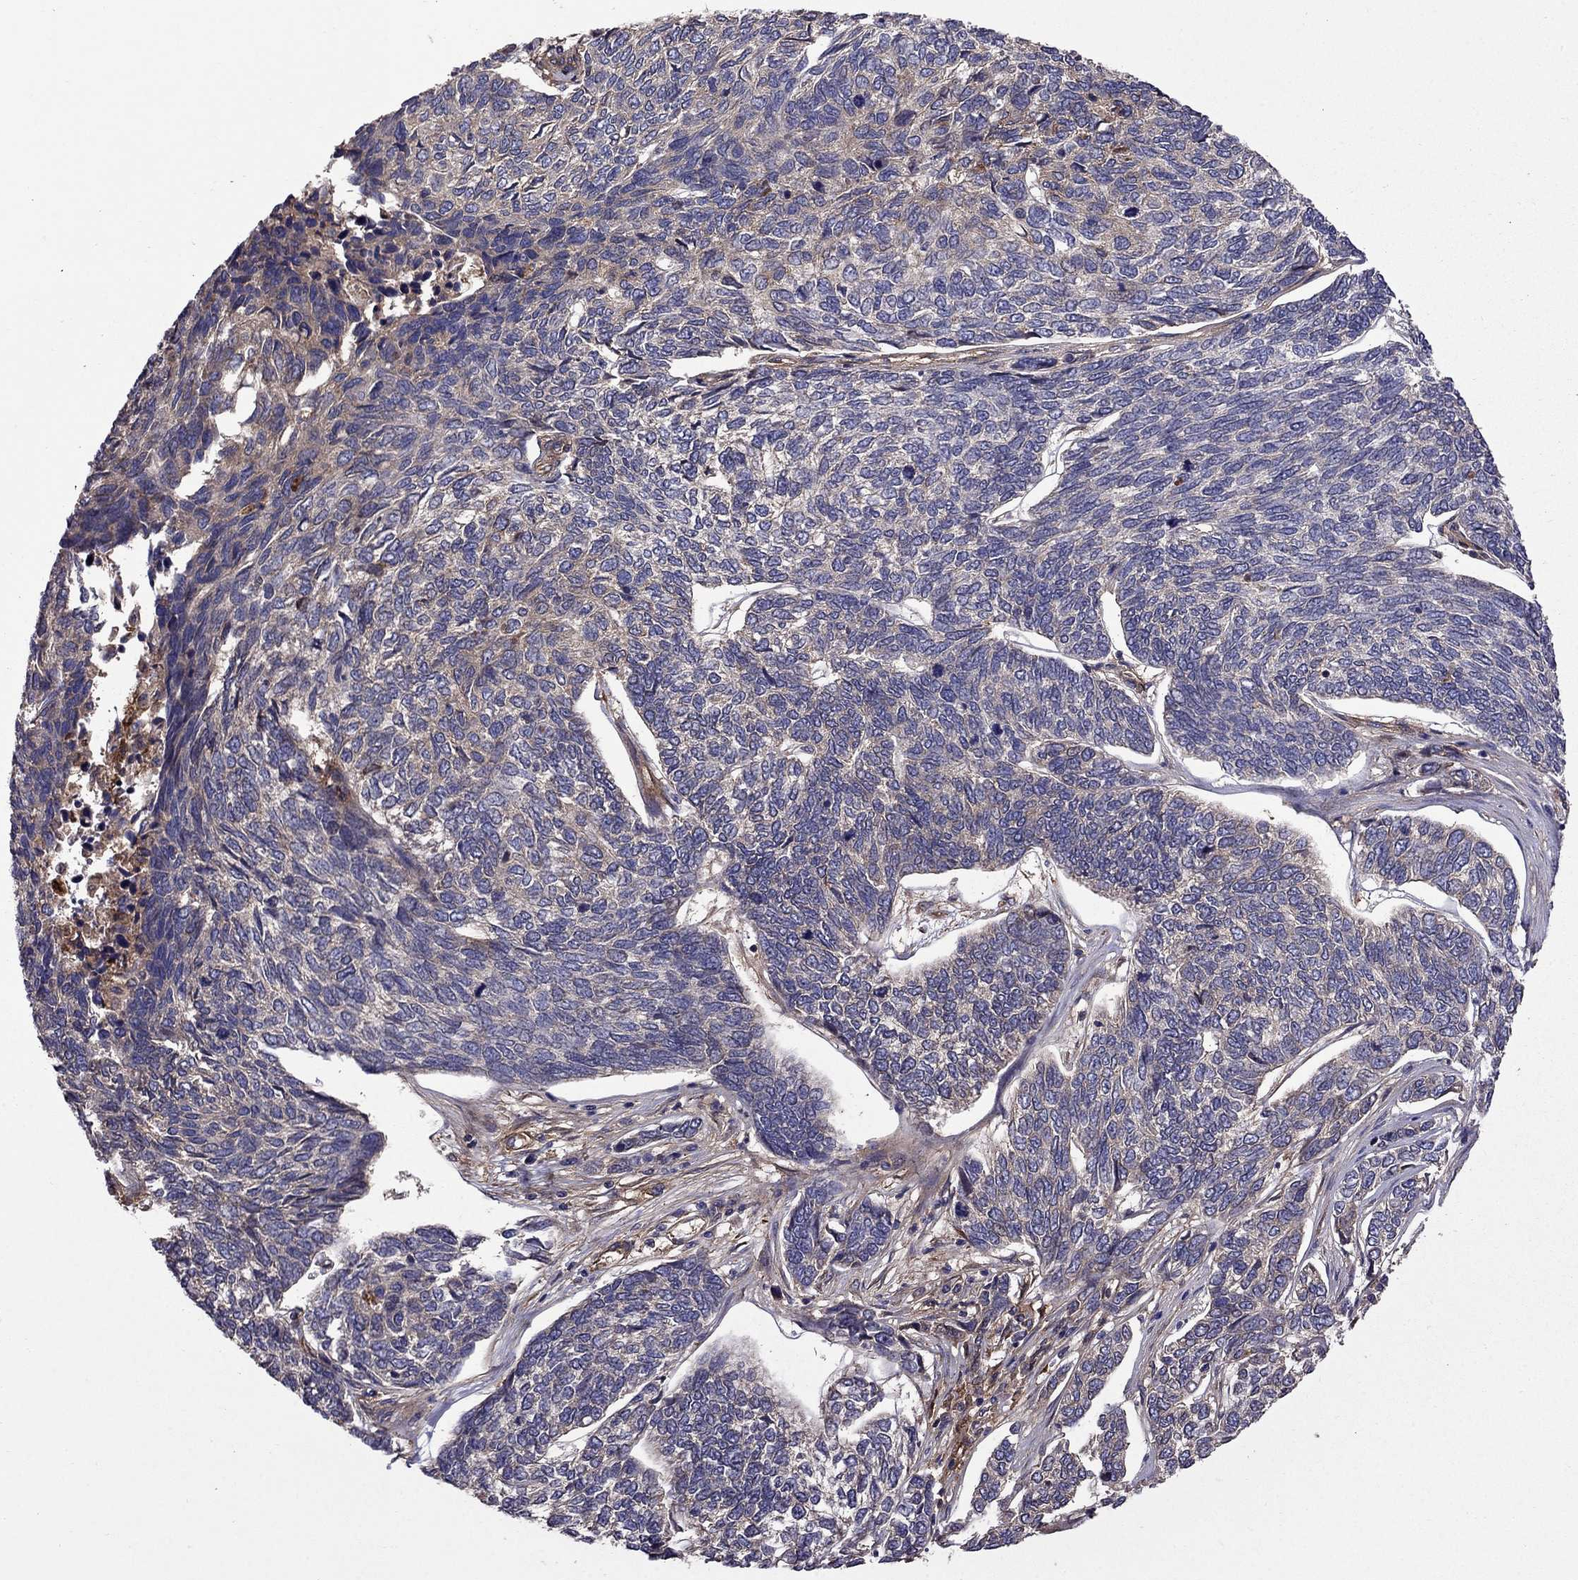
{"staining": {"intensity": "weak", "quantity": "<25%", "location": "cytoplasmic/membranous"}, "tissue": "skin cancer", "cell_type": "Tumor cells", "image_type": "cancer", "snomed": [{"axis": "morphology", "description": "Basal cell carcinoma"}, {"axis": "topography", "description": "Skin"}], "caption": "Histopathology image shows no protein positivity in tumor cells of skin basal cell carcinoma tissue.", "gene": "ITGB1", "patient": {"sex": "female", "age": 65}}